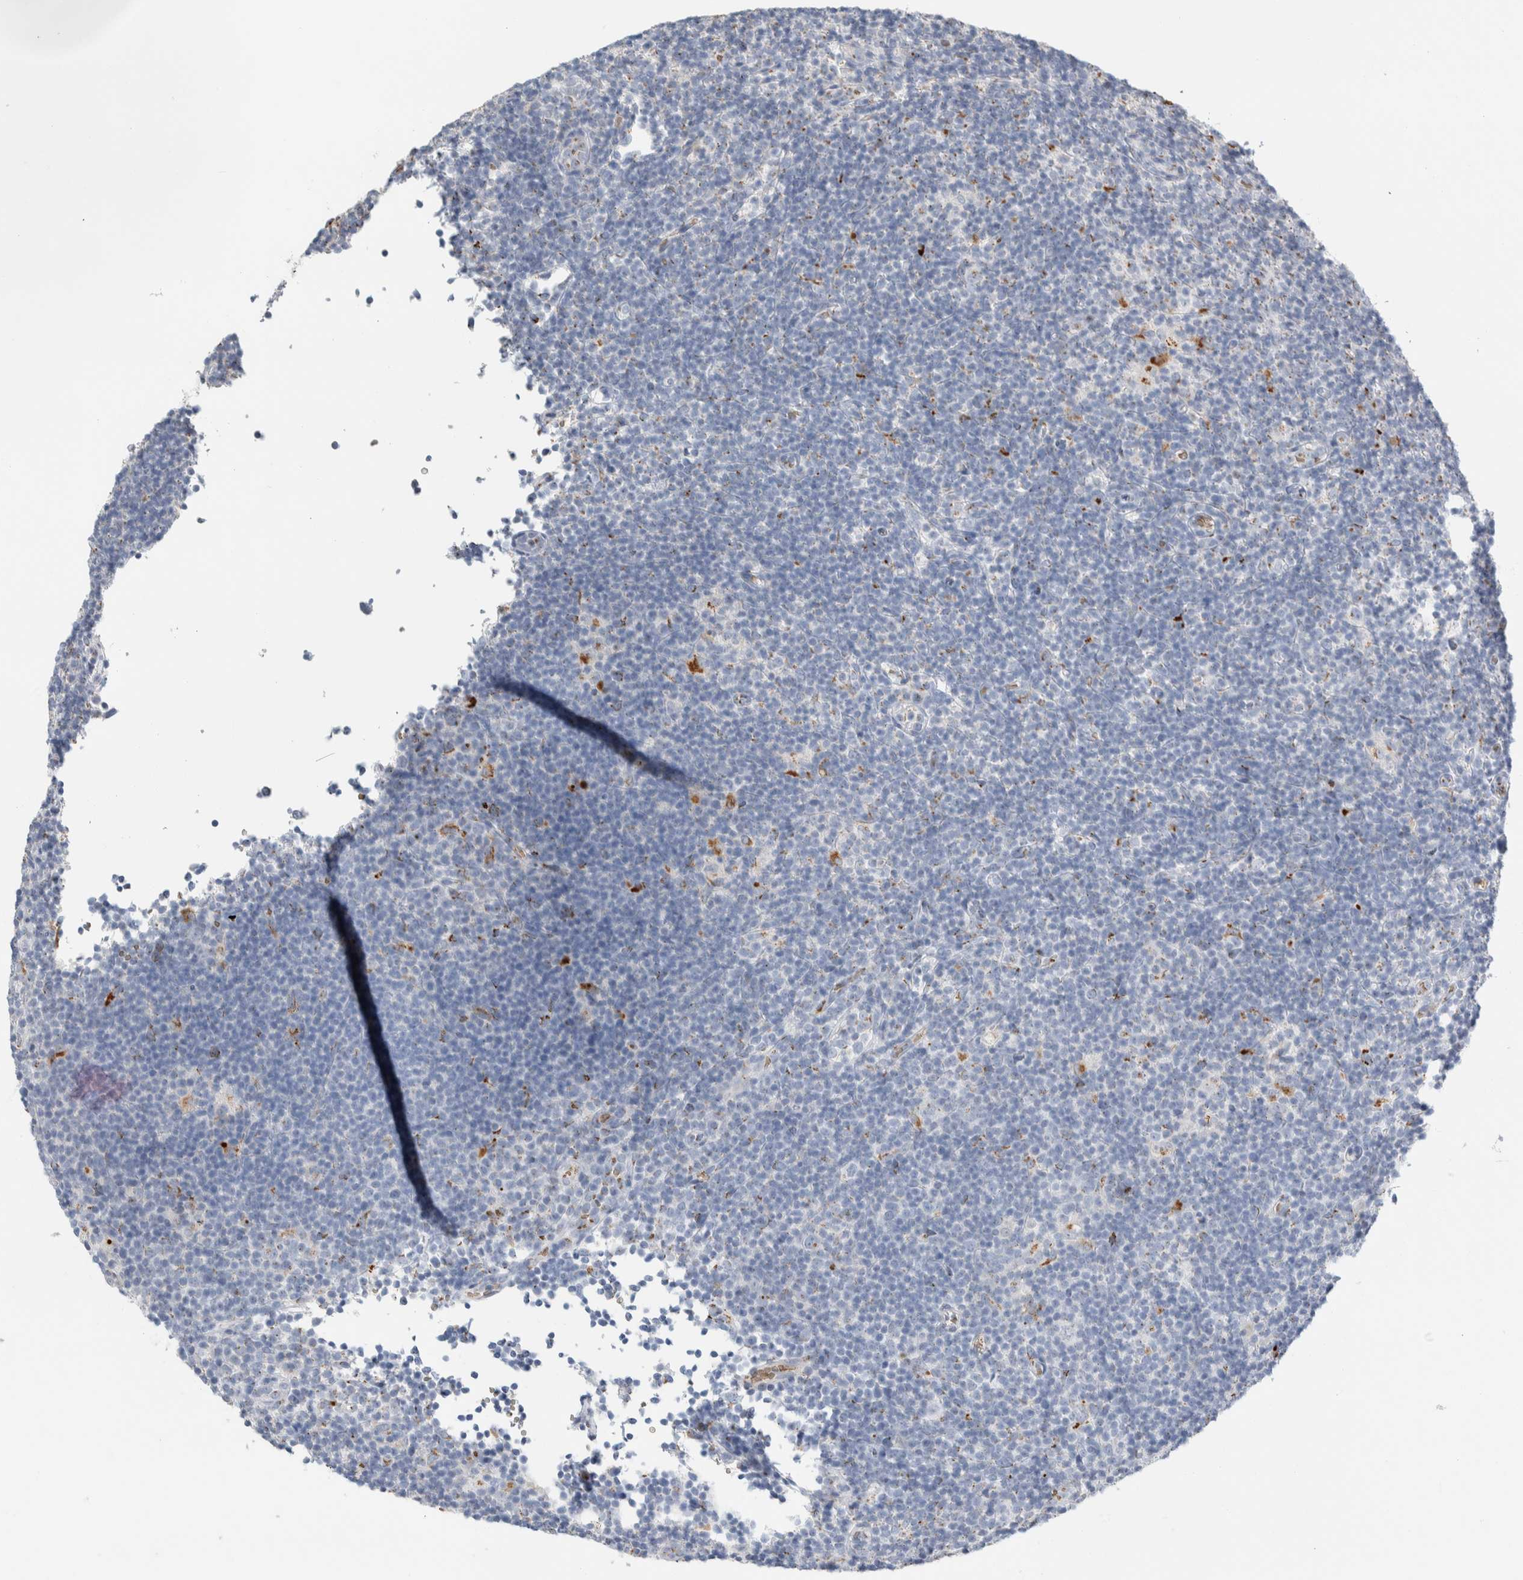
{"staining": {"intensity": "negative", "quantity": "none", "location": "none"}, "tissue": "lymphoma", "cell_type": "Tumor cells", "image_type": "cancer", "snomed": [{"axis": "morphology", "description": "Hodgkin's disease, NOS"}, {"axis": "topography", "description": "Lymph node"}], "caption": "Immunohistochemistry (IHC) histopathology image of neoplastic tissue: Hodgkin's disease stained with DAB (3,3'-diaminobenzidine) shows no significant protein positivity in tumor cells.", "gene": "SLC38A10", "patient": {"sex": "female", "age": 57}}